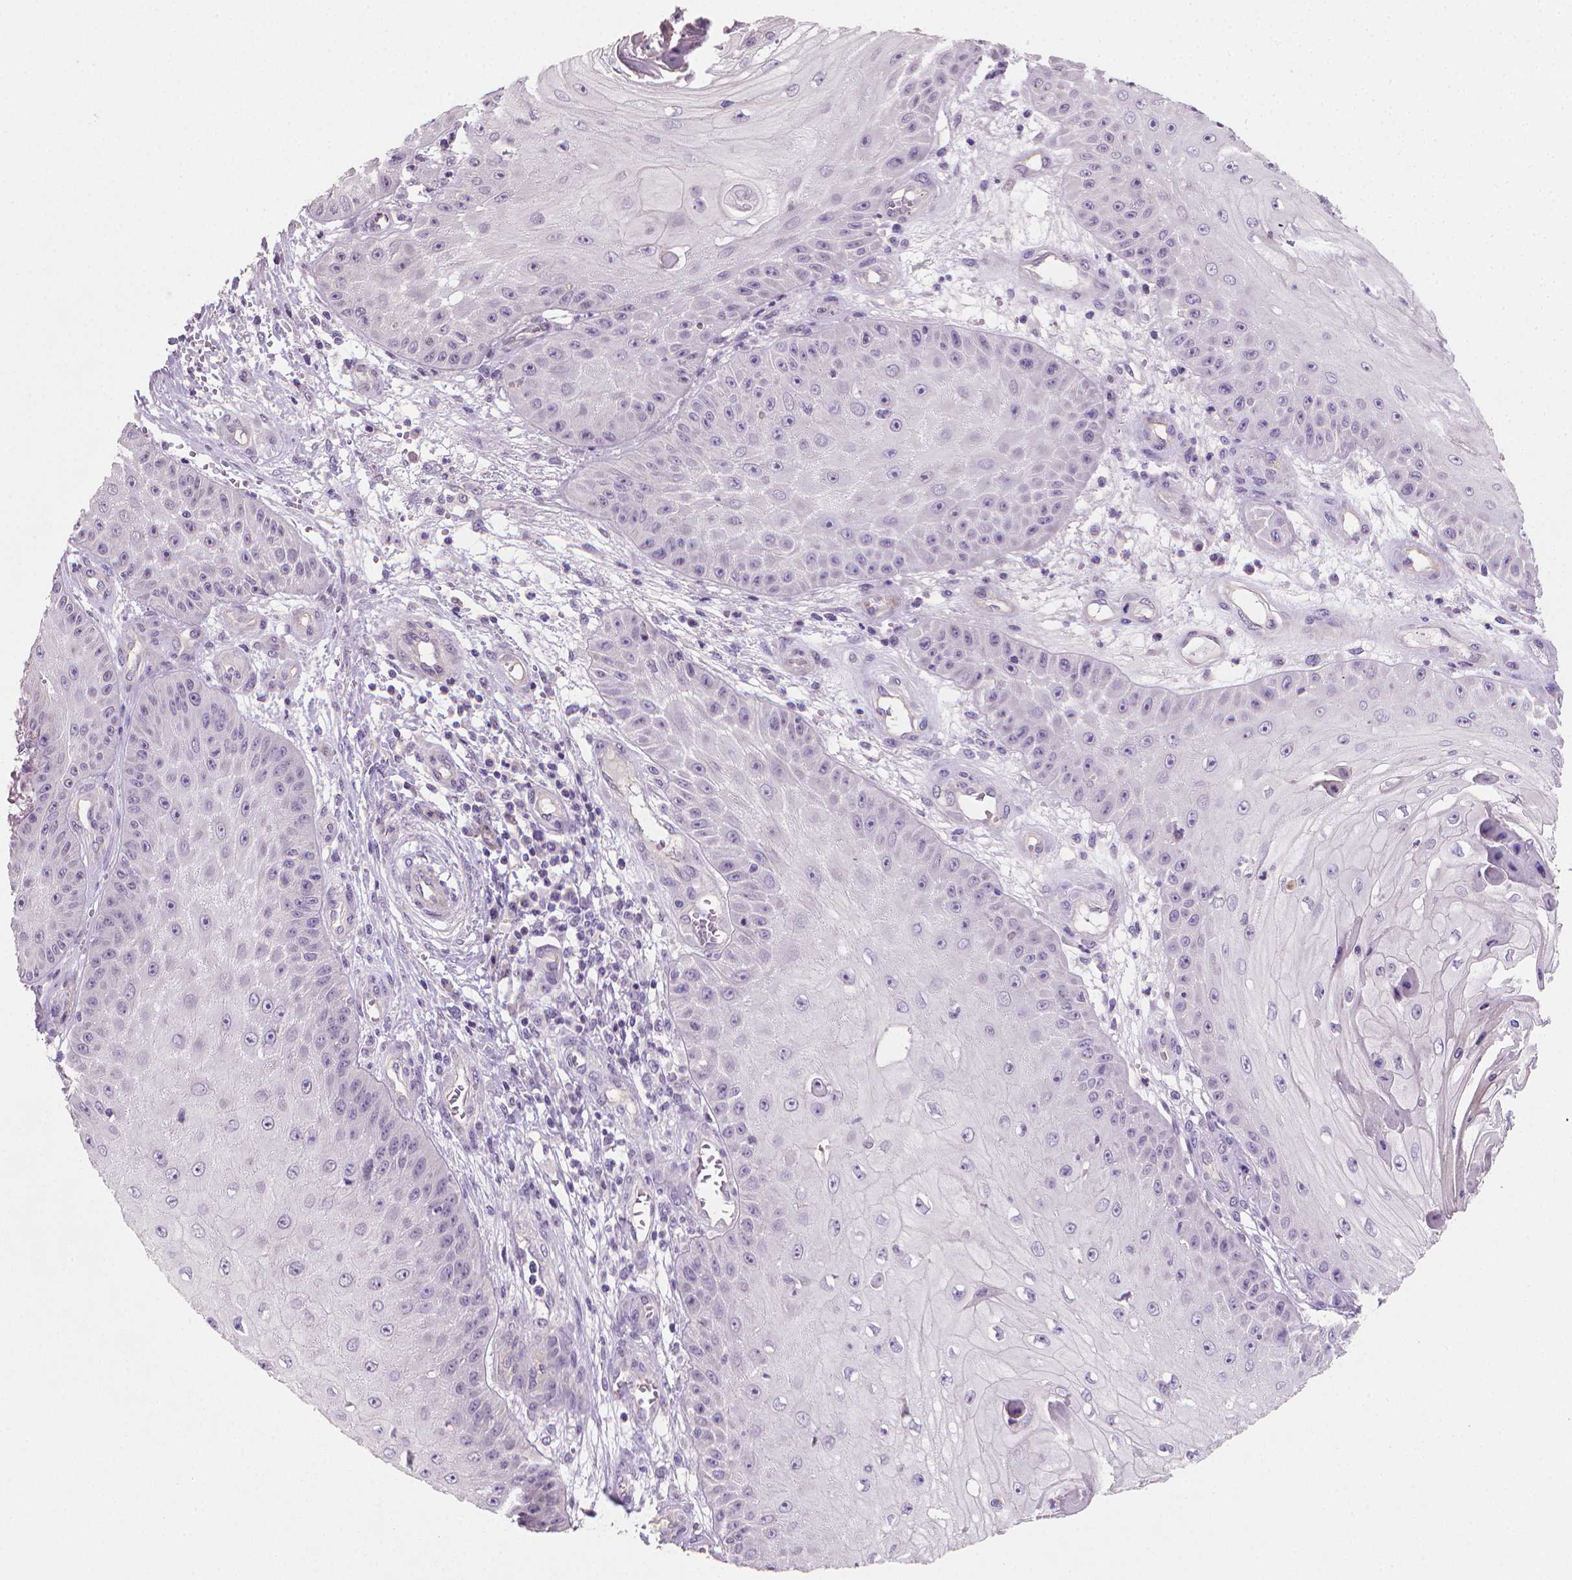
{"staining": {"intensity": "negative", "quantity": "none", "location": "none"}, "tissue": "skin cancer", "cell_type": "Tumor cells", "image_type": "cancer", "snomed": [{"axis": "morphology", "description": "Squamous cell carcinoma, NOS"}, {"axis": "topography", "description": "Skin"}], "caption": "The image reveals no staining of tumor cells in skin cancer. (DAB (3,3'-diaminobenzidine) immunohistochemistry (IHC) with hematoxylin counter stain).", "gene": "CLXN", "patient": {"sex": "male", "age": 70}}